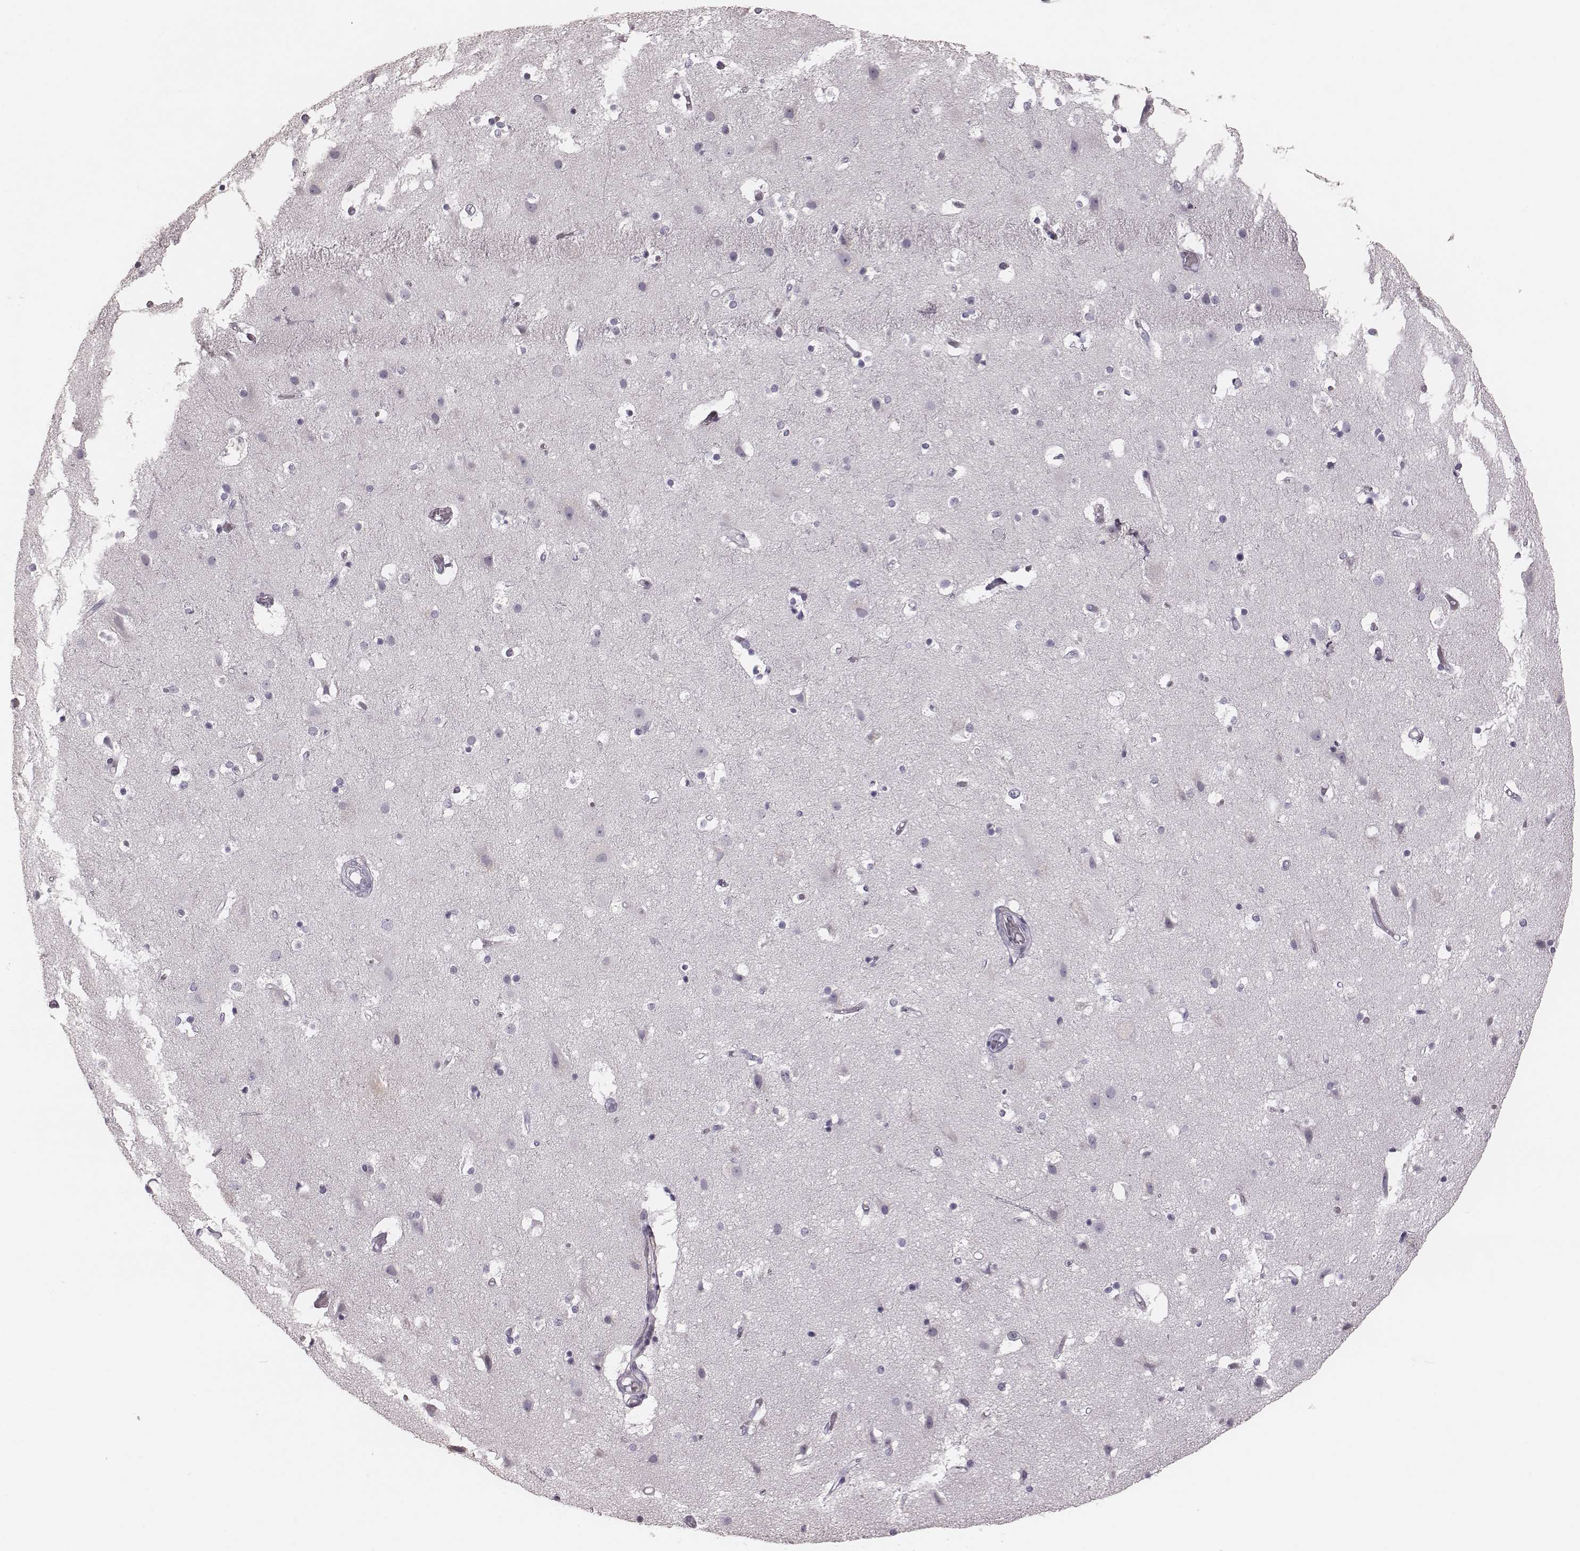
{"staining": {"intensity": "negative", "quantity": "none", "location": "none"}, "tissue": "cerebral cortex", "cell_type": "Endothelial cells", "image_type": "normal", "snomed": [{"axis": "morphology", "description": "Normal tissue, NOS"}, {"axis": "topography", "description": "Cerebral cortex"}], "caption": "The micrograph reveals no staining of endothelial cells in unremarkable cerebral cortex. (DAB (3,3'-diaminobenzidine) immunohistochemistry with hematoxylin counter stain).", "gene": "SPA17", "patient": {"sex": "female", "age": 52}}